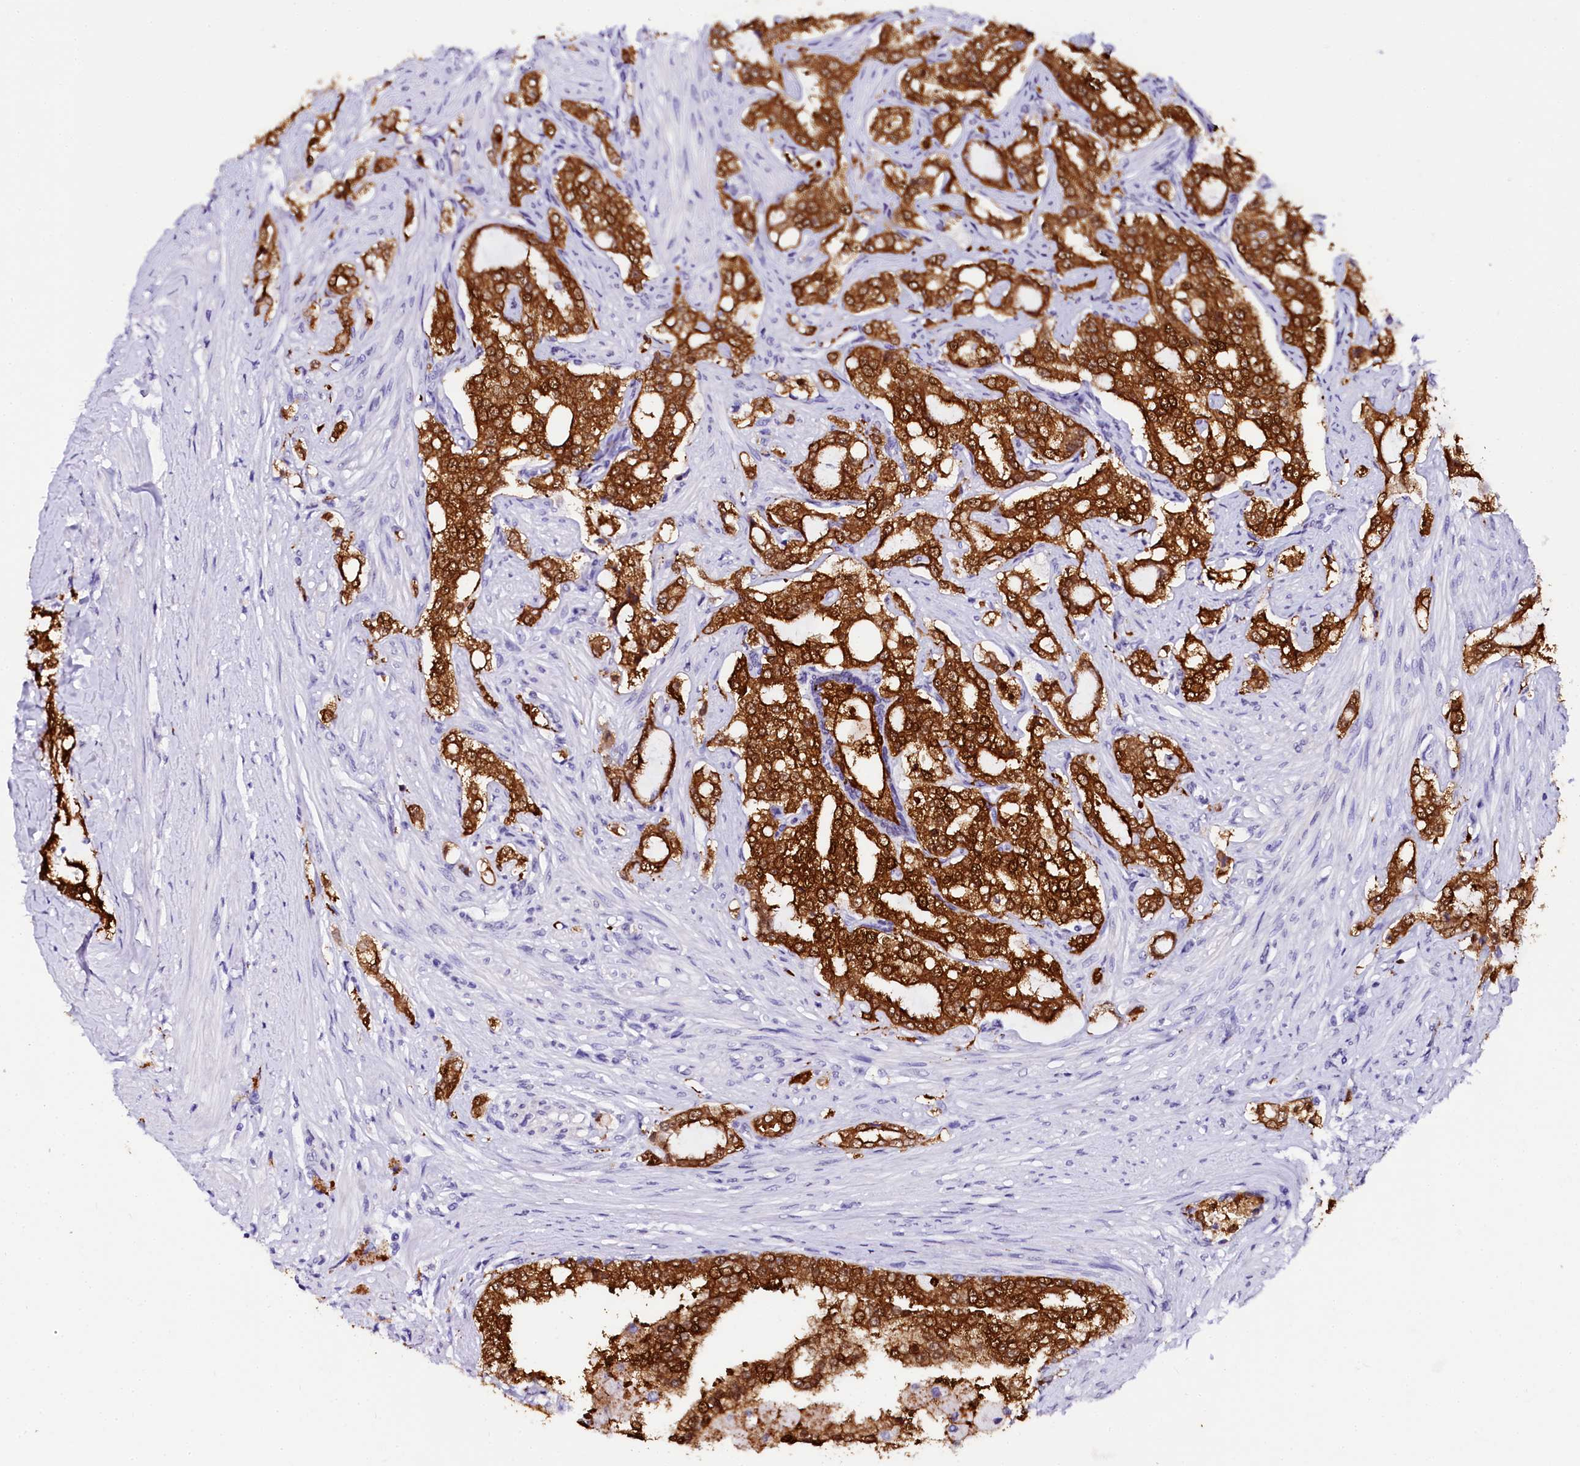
{"staining": {"intensity": "strong", "quantity": ">75%", "location": "cytoplasmic/membranous"}, "tissue": "prostate cancer", "cell_type": "Tumor cells", "image_type": "cancer", "snomed": [{"axis": "morphology", "description": "Adenocarcinoma, High grade"}, {"axis": "topography", "description": "Prostate"}], "caption": "Prostate high-grade adenocarcinoma tissue displays strong cytoplasmic/membranous positivity in approximately >75% of tumor cells, visualized by immunohistochemistry.", "gene": "SORD", "patient": {"sex": "male", "age": 64}}